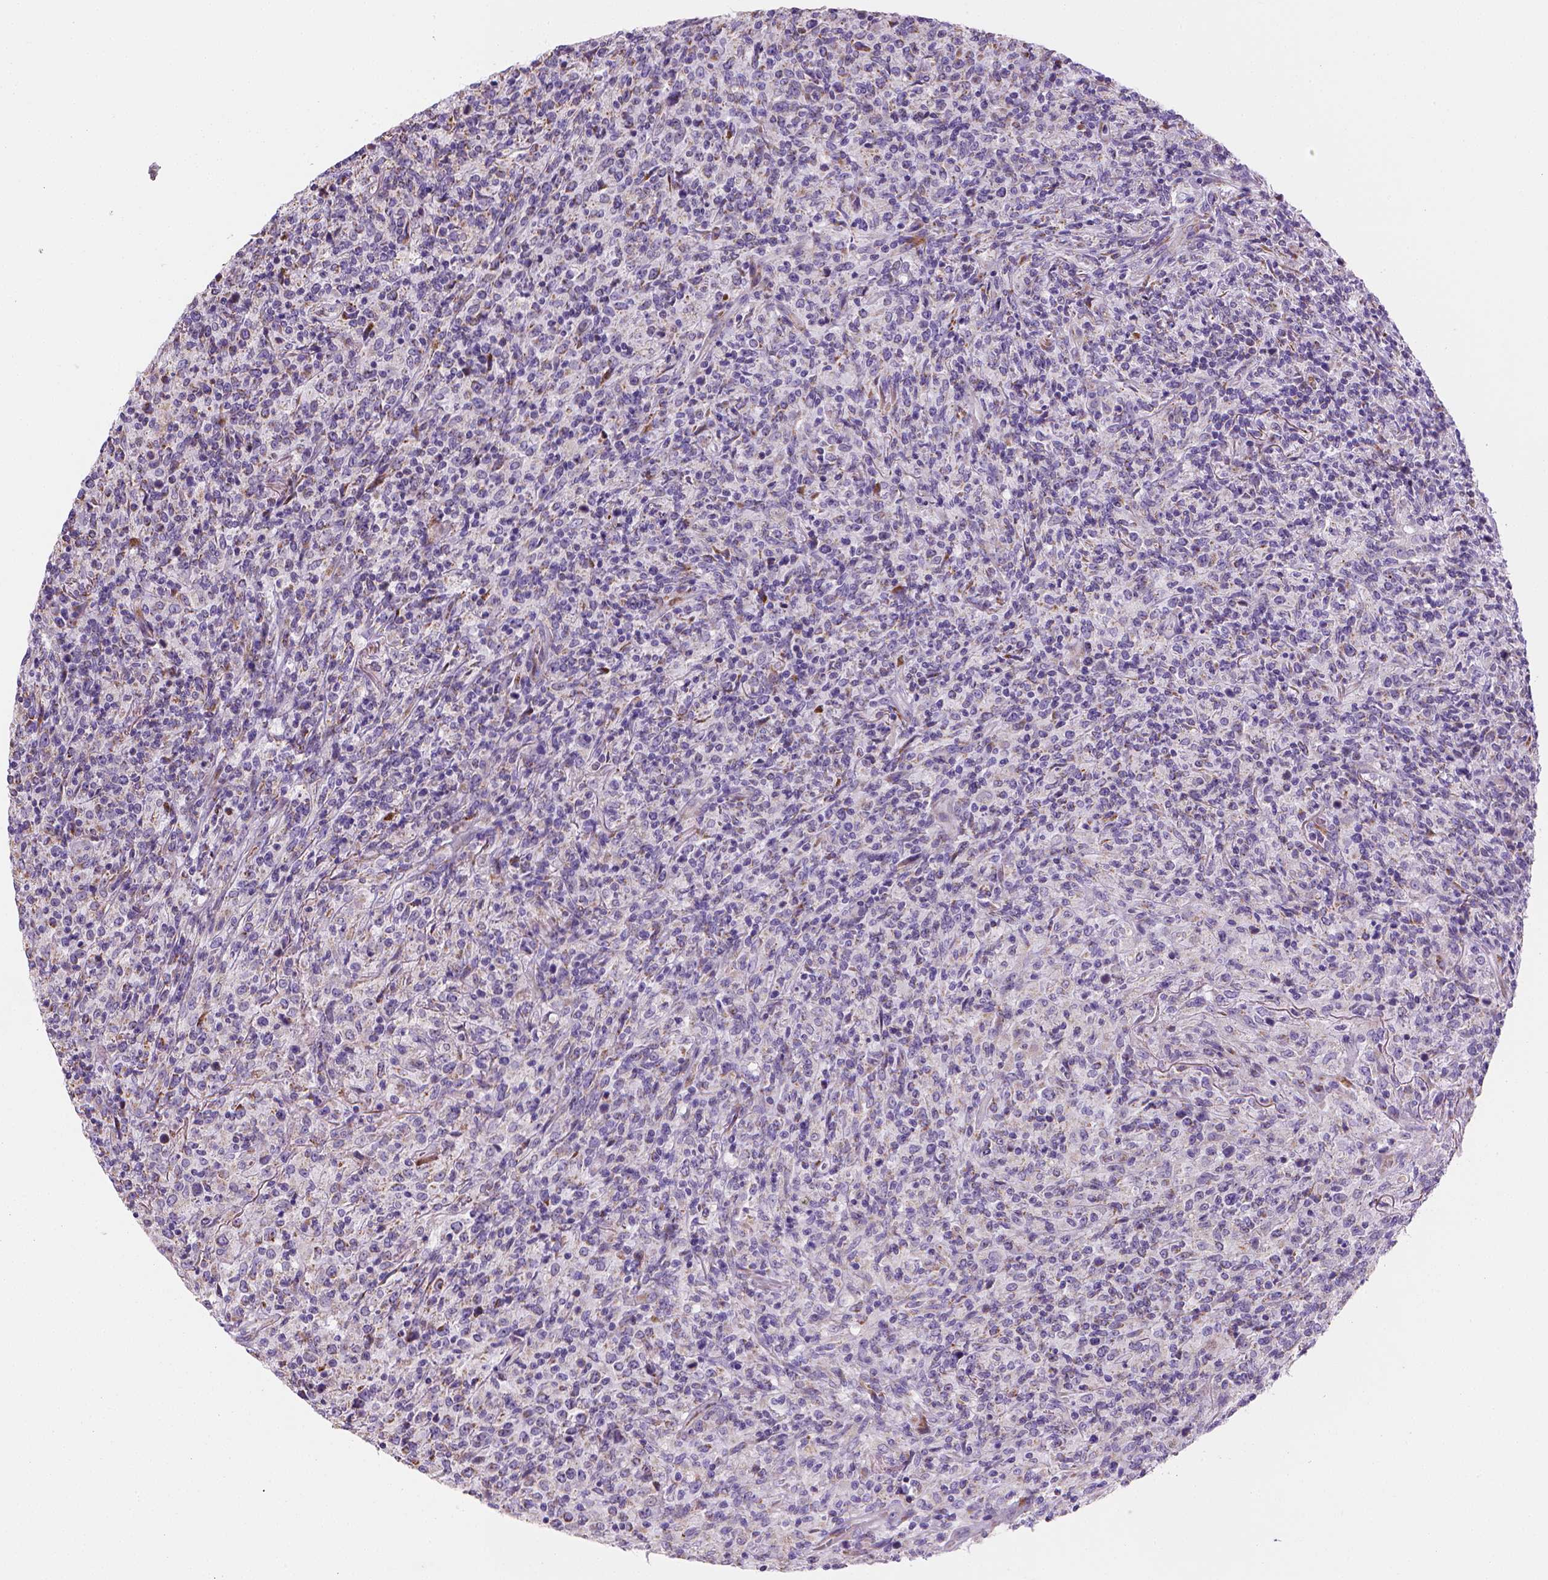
{"staining": {"intensity": "negative", "quantity": "none", "location": "none"}, "tissue": "lymphoma", "cell_type": "Tumor cells", "image_type": "cancer", "snomed": [{"axis": "morphology", "description": "Malignant lymphoma, non-Hodgkin's type, High grade"}, {"axis": "topography", "description": "Lung"}], "caption": "This is an IHC image of malignant lymphoma, non-Hodgkin's type (high-grade). There is no expression in tumor cells.", "gene": "CES2", "patient": {"sex": "male", "age": 79}}